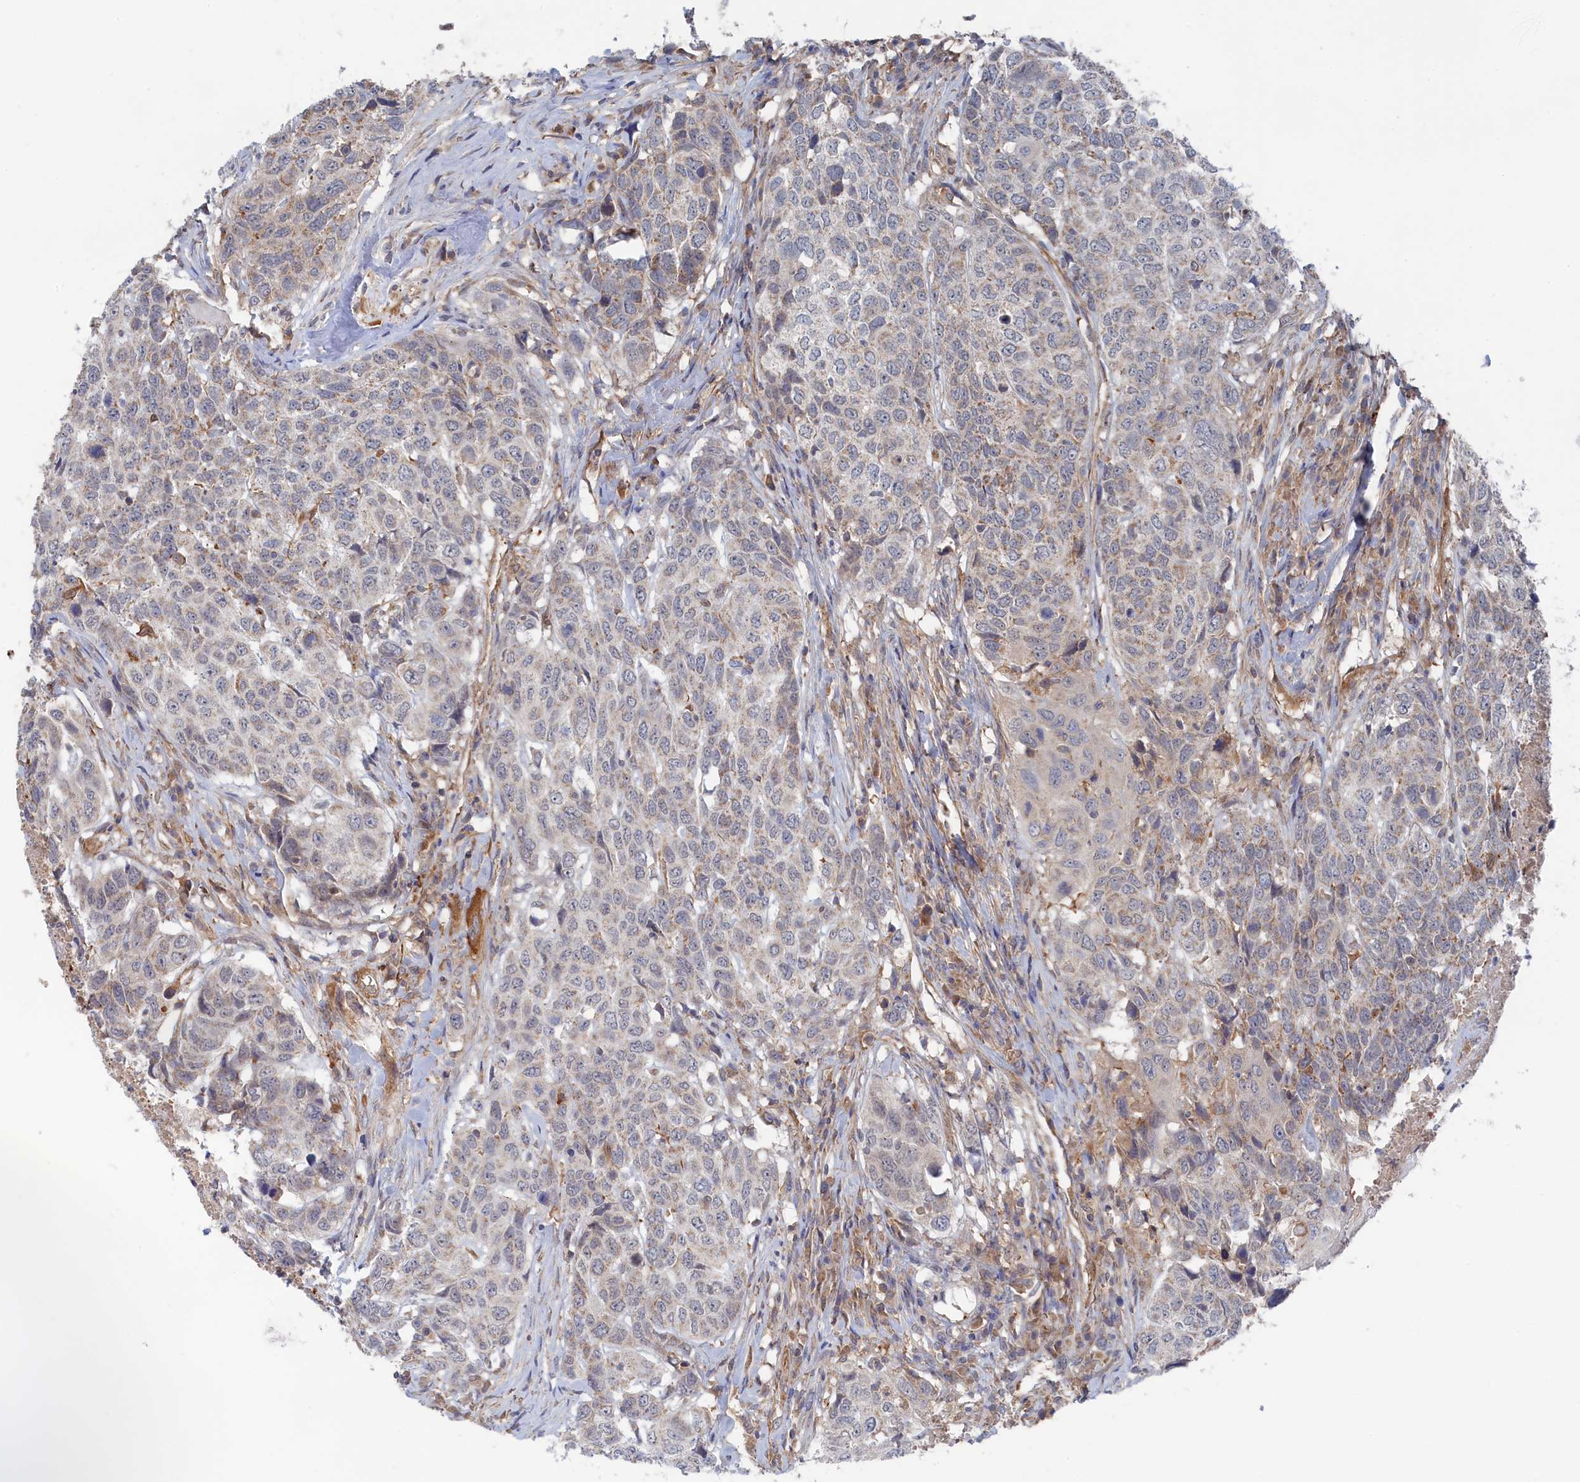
{"staining": {"intensity": "weak", "quantity": "25%-75%", "location": "cytoplasmic/membranous"}, "tissue": "head and neck cancer", "cell_type": "Tumor cells", "image_type": "cancer", "snomed": [{"axis": "morphology", "description": "Squamous cell carcinoma, NOS"}, {"axis": "topography", "description": "Head-Neck"}], "caption": "Weak cytoplasmic/membranous protein staining is appreciated in approximately 25%-75% of tumor cells in head and neck cancer (squamous cell carcinoma).", "gene": "FILIP1L", "patient": {"sex": "male", "age": 66}}